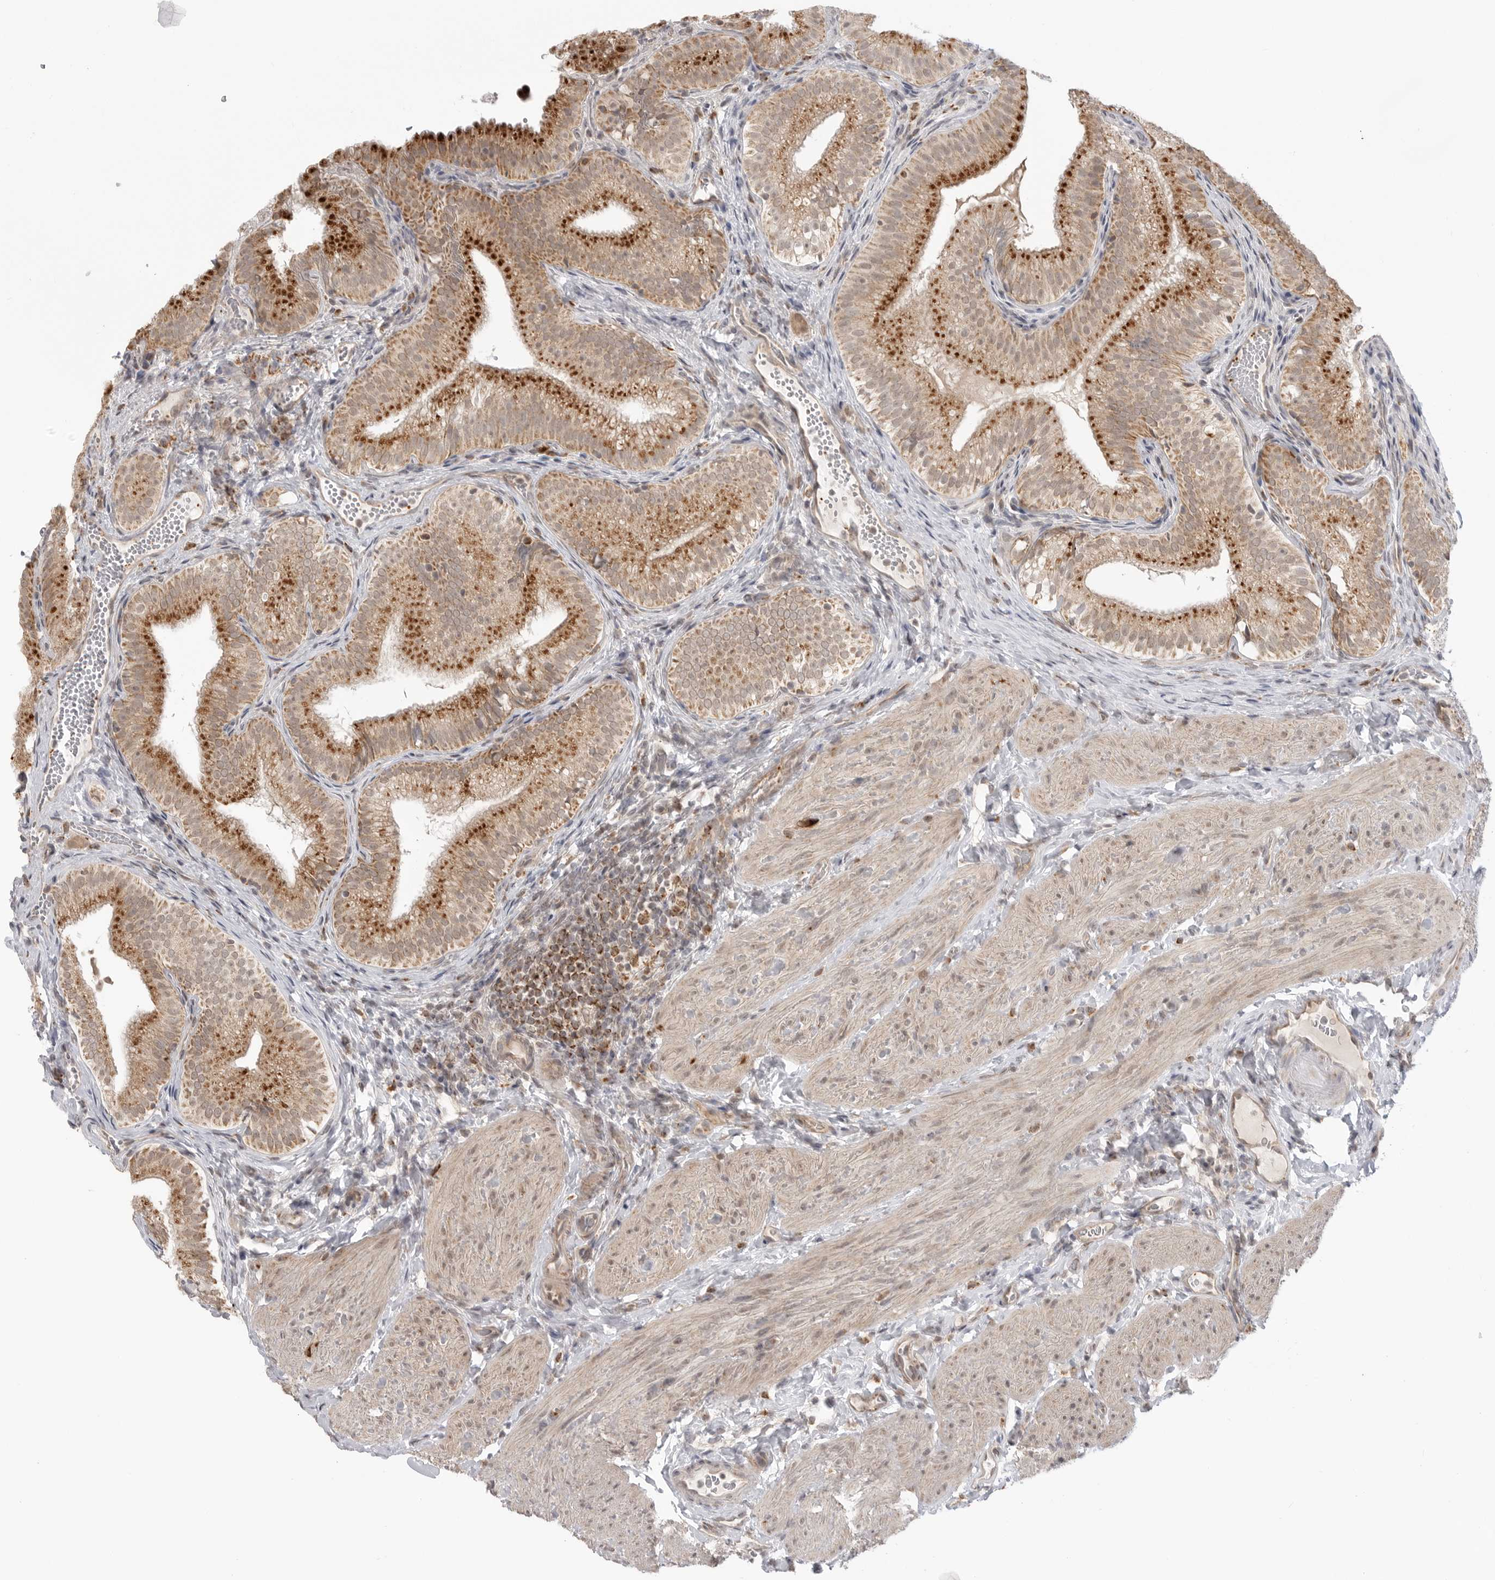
{"staining": {"intensity": "moderate", "quantity": "25%-75%", "location": "cytoplasmic/membranous"}, "tissue": "gallbladder", "cell_type": "Glandular cells", "image_type": "normal", "snomed": [{"axis": "morphology", "description": "Normal tissue, NOS"}, {"axis": "topography", "description": "Gallbladder"}], "caption": "A brown stain labels moderate cytoplasmic/membranous staining of a protein in glandular cells of unremarkable gallbladder.", "gene": "KALRN", "patient": {"sex": "female", "age": 30}}